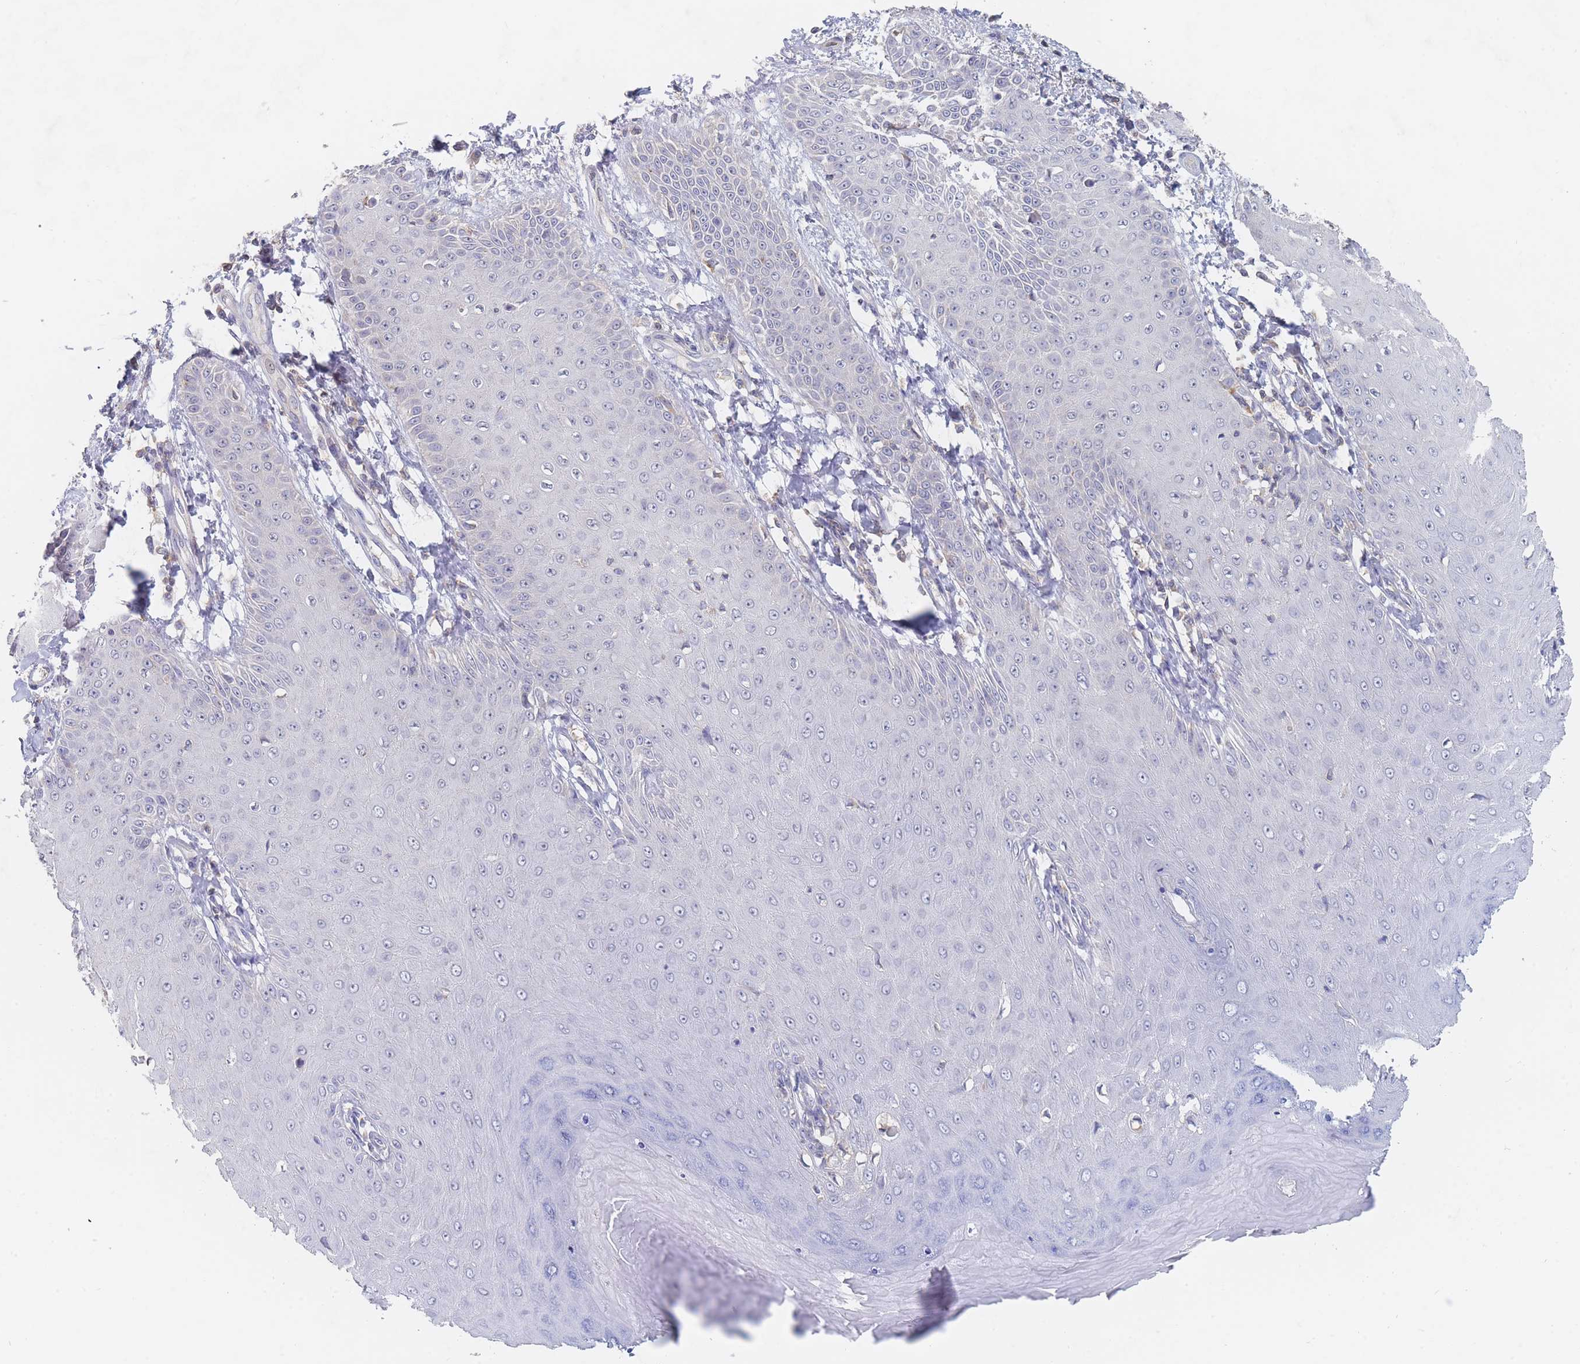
{"staining": {"intensity": "negative", "quantity": "none", "location": "none"}, "tissue": "skin cancer", "cell_type": "Tumor cells", "image_type": "cancer", "snomed": [{"axis": "morphology", "description": "Squamous cell carcinoma, NOS"}, {"axis": "topography", "description": "Skin"}], "caption": "Immunohistochemistry (IHC) of skin squamous cell carcinoma exhibits no staining in tumor cells.", "gene": "PPP6C", "patient": {"sex": "male", "age": 70}}